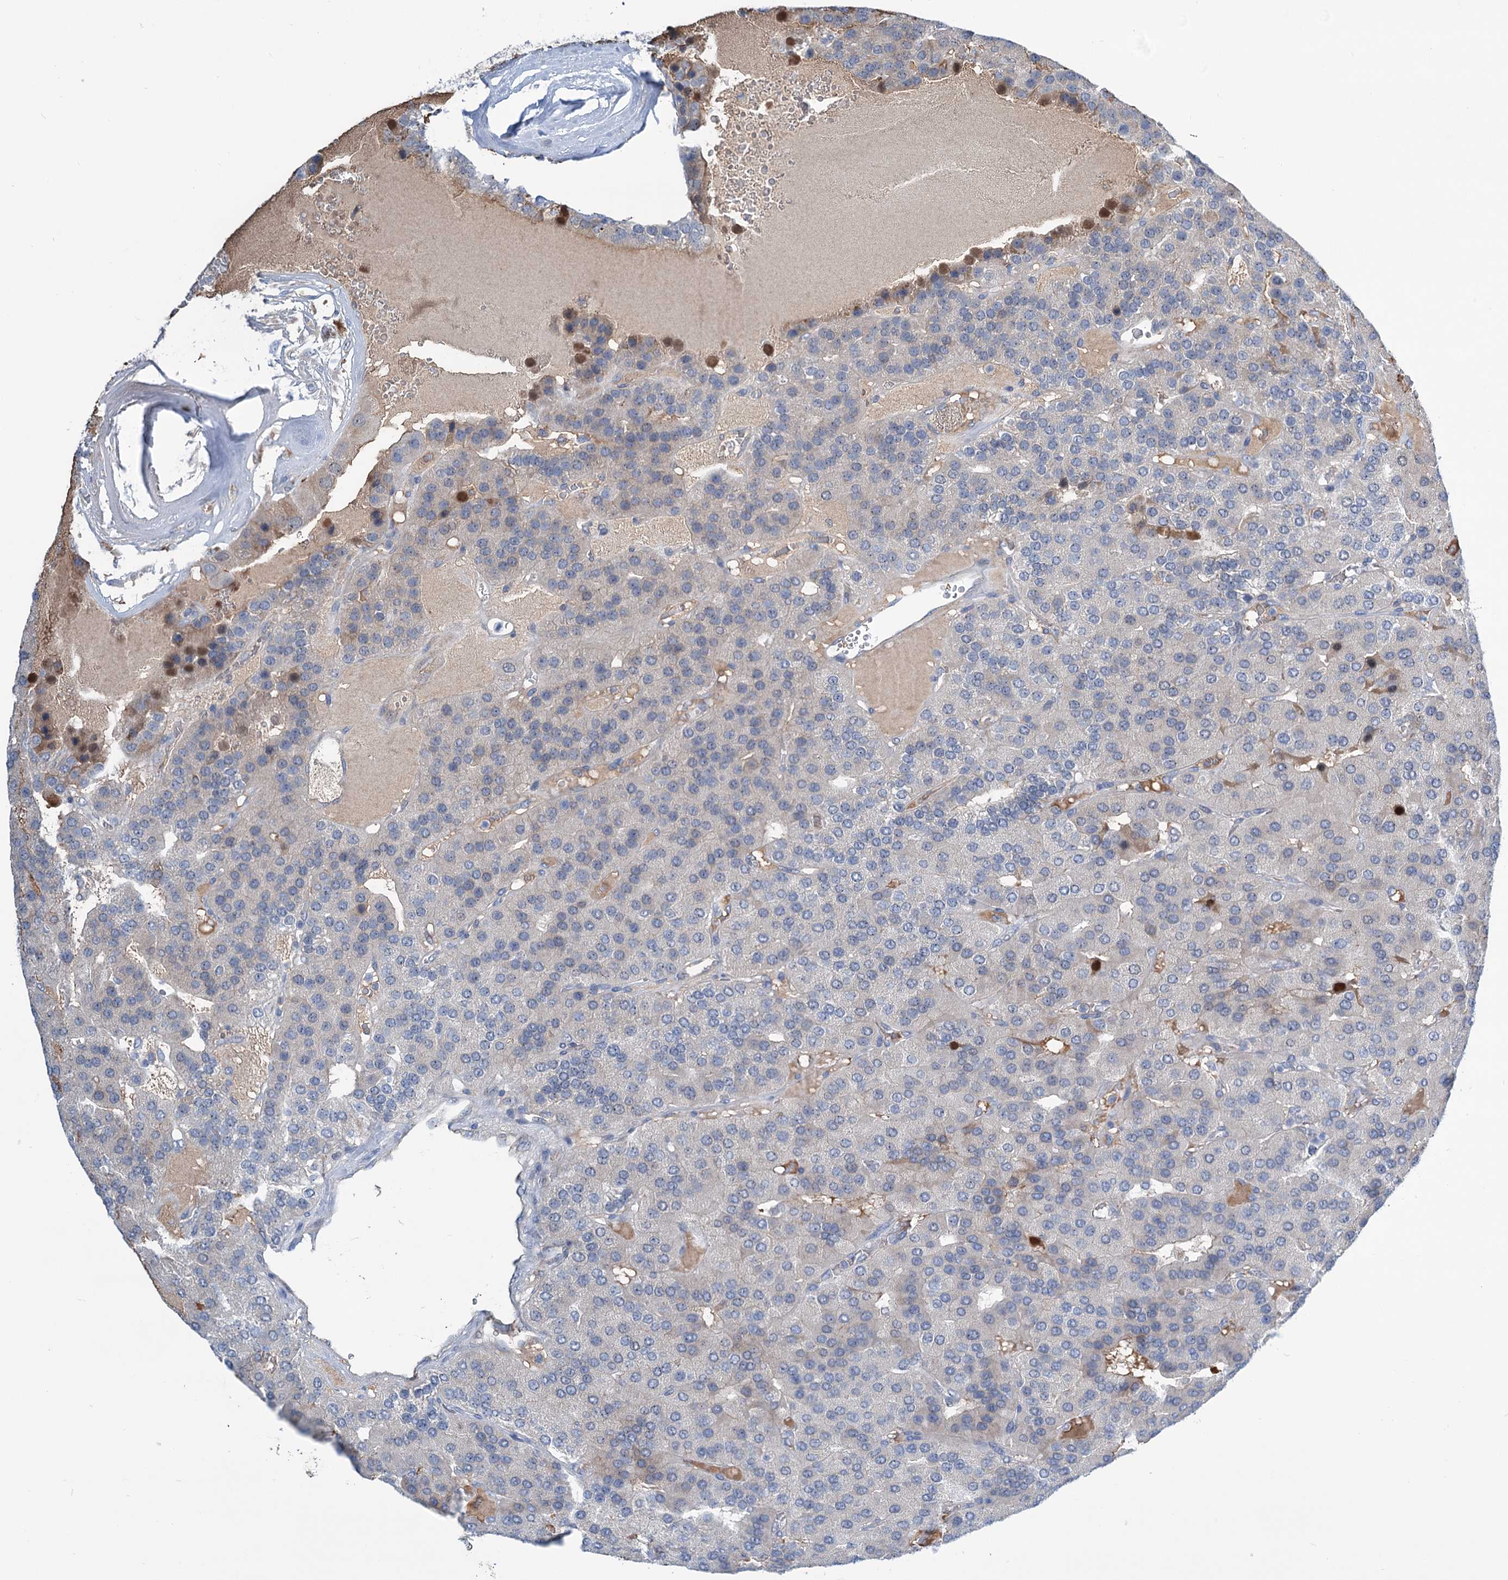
{"staining": {"intensity": "moderate", "quantity": "<25%", "location": "nuclear"}, "tissue": "parathyroid gland", "cell_type": "Glandular cells", "image_type": "normal", "snomed": [{"axis": "morphology", "description": "Normal tissue, NOS"}, {"axis": "morphology", "description": "Adenoma, NOS"}, {"axis": "topography", "description": "Parathyroid gland"}], "caption": "Parathyroid gland was stained to show a protein in brown. There is low levels of moderate nuclear positivity in about <25% of glandular cells.", "gene": "LPIN1", "patient": {"sex": "female", "age": 86}}